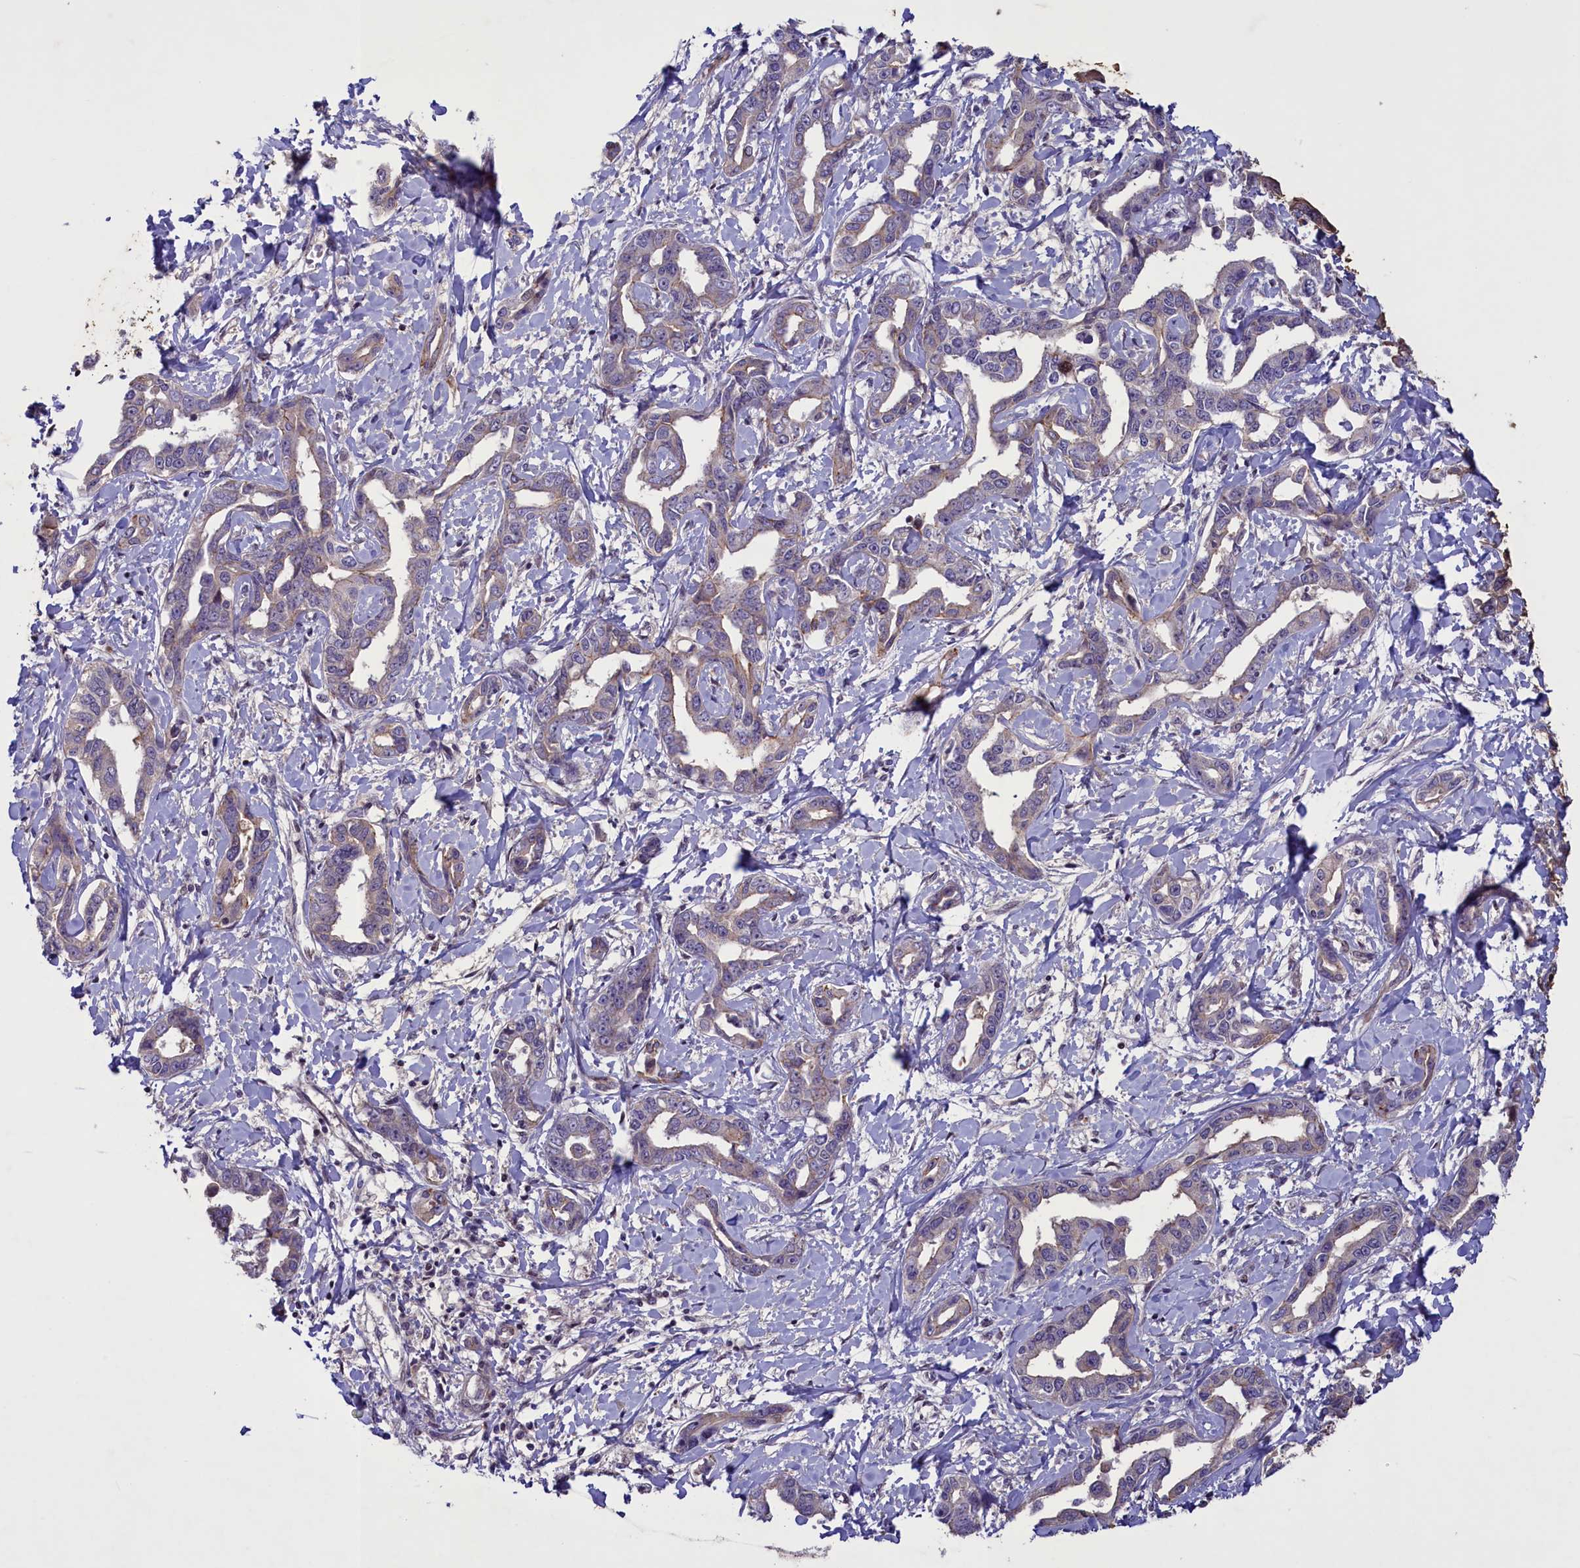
{"staining": {"intensity": "negative", "quantity": "none", "location": "none"}, "tissue": "liver cancer", "cell_type": "Tumor cells", "image_type": "cancer", "snomed": [{"axis": "morphology", "description": "Cholangiocarcinoma"}, {"axis": "topography", "description": "Liver"}], "caption": "This photomicrograph is of liver cancer (cholangiocarcinoma) stained with IHC to label a protein in brown with the nuclei are counter-stained blue. There is no expression in tumor cells.", "gene": "MAN2C1", "patient": {"sex": "male", "age": 59}}